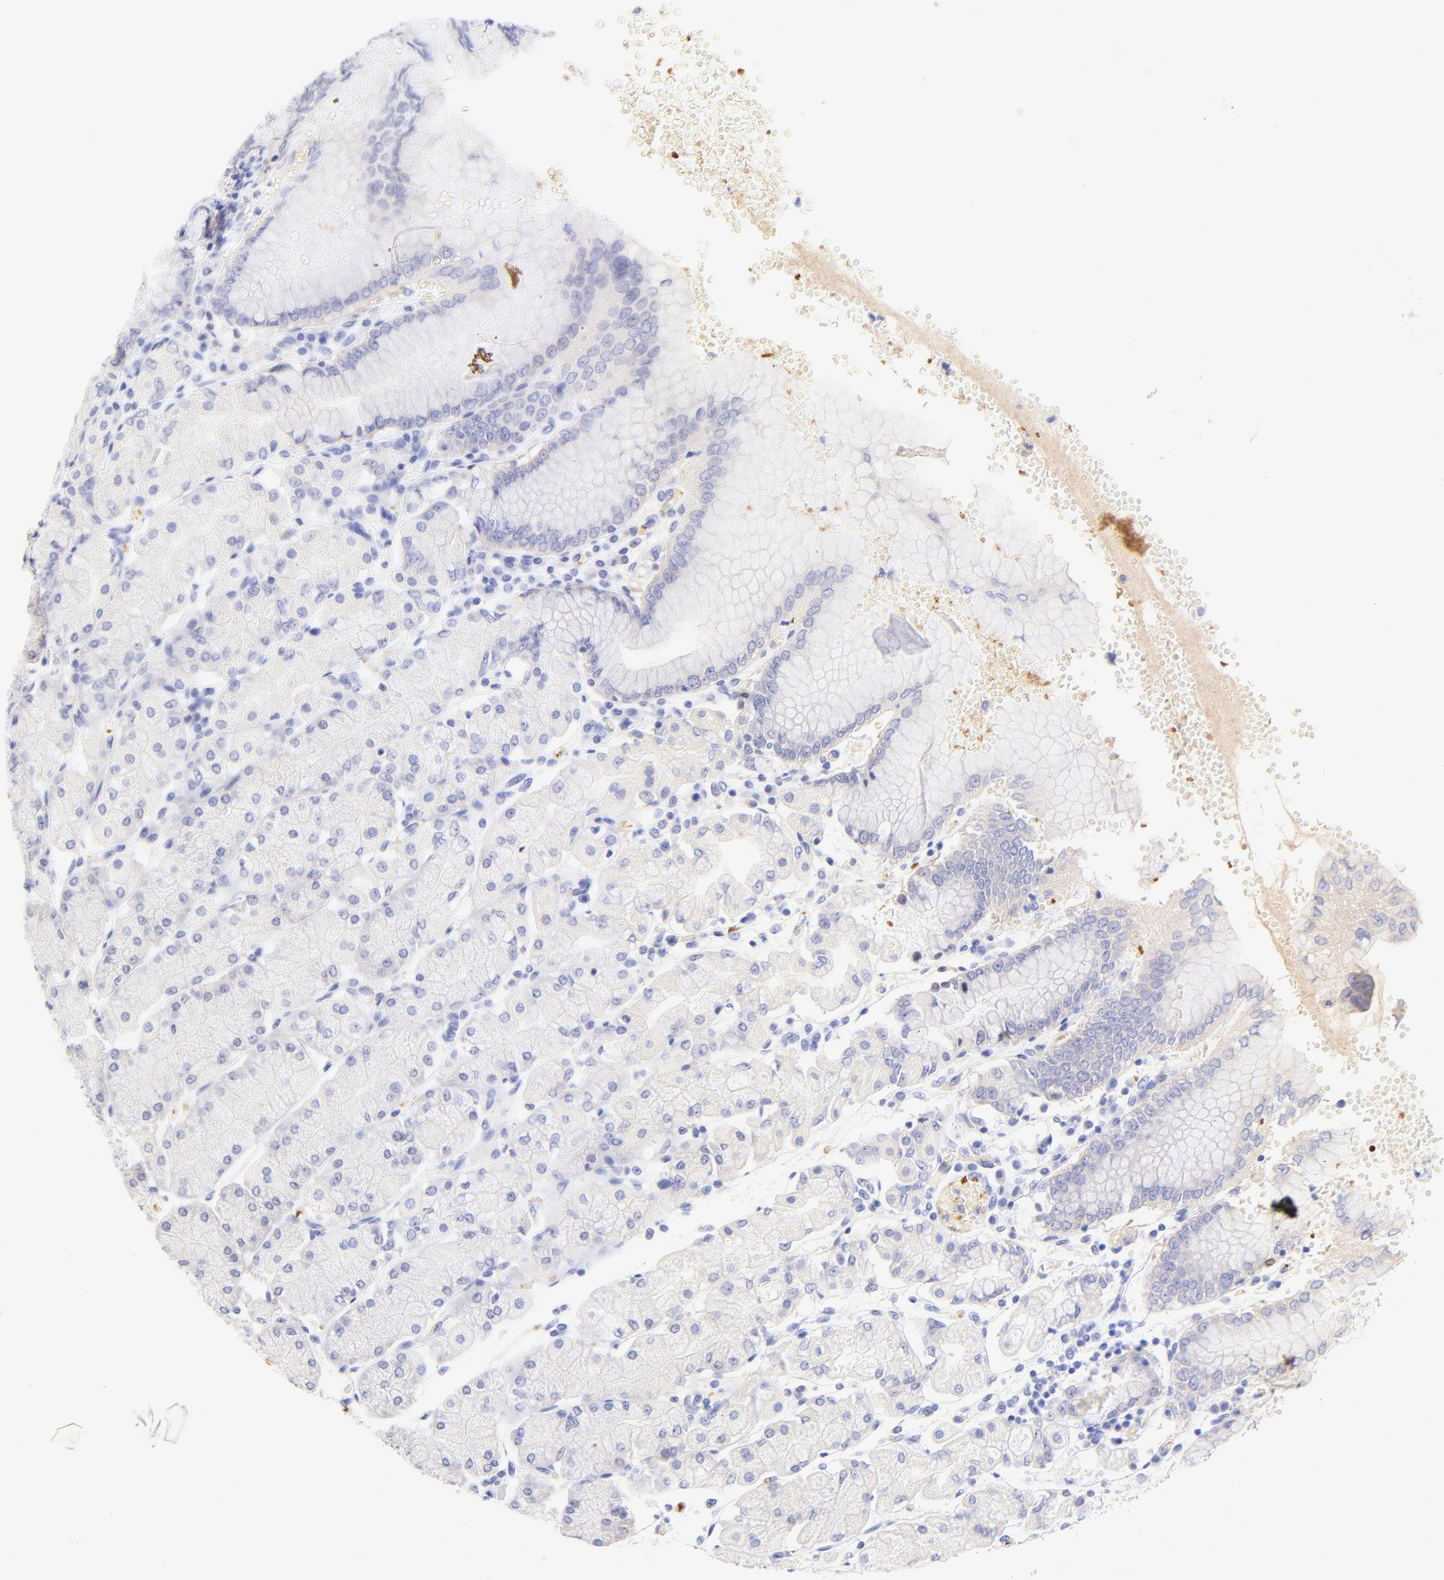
{"staining": {"intensity": "weak", "quantity": "<25%", "location": "cytoplasmic/membranous"}, "tissue": "stomach", "cell_type": "Glandular cells", "image_type": "normal", "snomed": [{"axis": "morphology", "description": "Normal tissue, NOS"}, {"axis": "topography", "description": "Stomach, upper"}, {"axis": "topography", "description": "Stomach"}], "caption": "DAB (3,3'-diaminobenzidine) immunohistochemical staining of benign stomach reveals no significant positivity in glandular cells. (DAB IHC with hematoxylin counter stain).", "gene": "FRMPD3", "patient": {"sex": "male", "age": 76}}